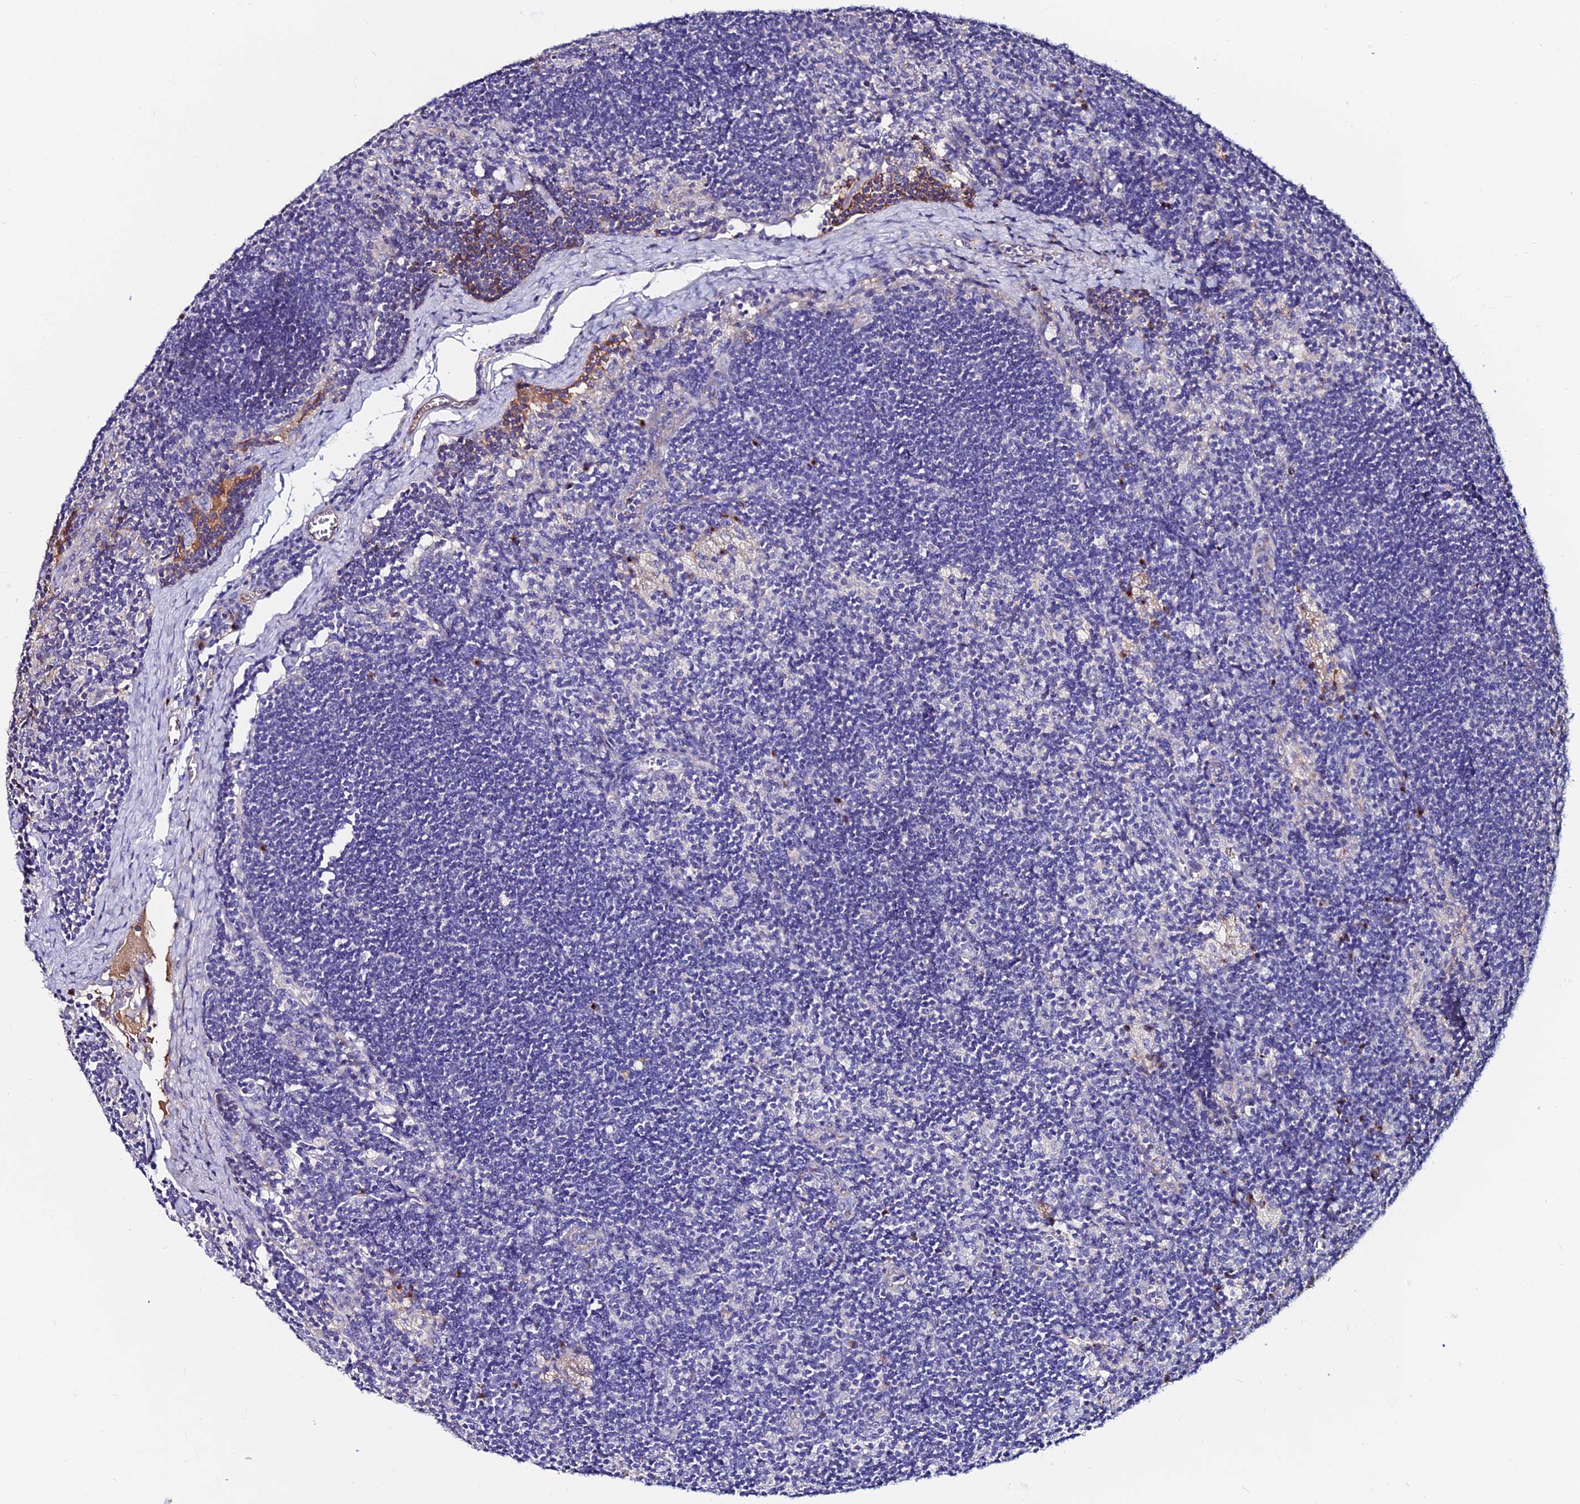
{"staining": {"intensity": "negative", "quantity": "none", "location": "none"}, "tissue": "lymph node", "cell_type": "Germinal center cells", "image_type": "normal", "snomed": [{"axis": "morphology", "description": "Normal tissue, NOS"}, {"axis": "topography", "description": "Lymph node"}], "caption": "Histopathology image shows no significant protein expression in germinal center cells of unremarkable lymph node. Nuclei are stained in blue.", "gene": "SLC25A16", "patient": {"sex": "male", "age": 24}}